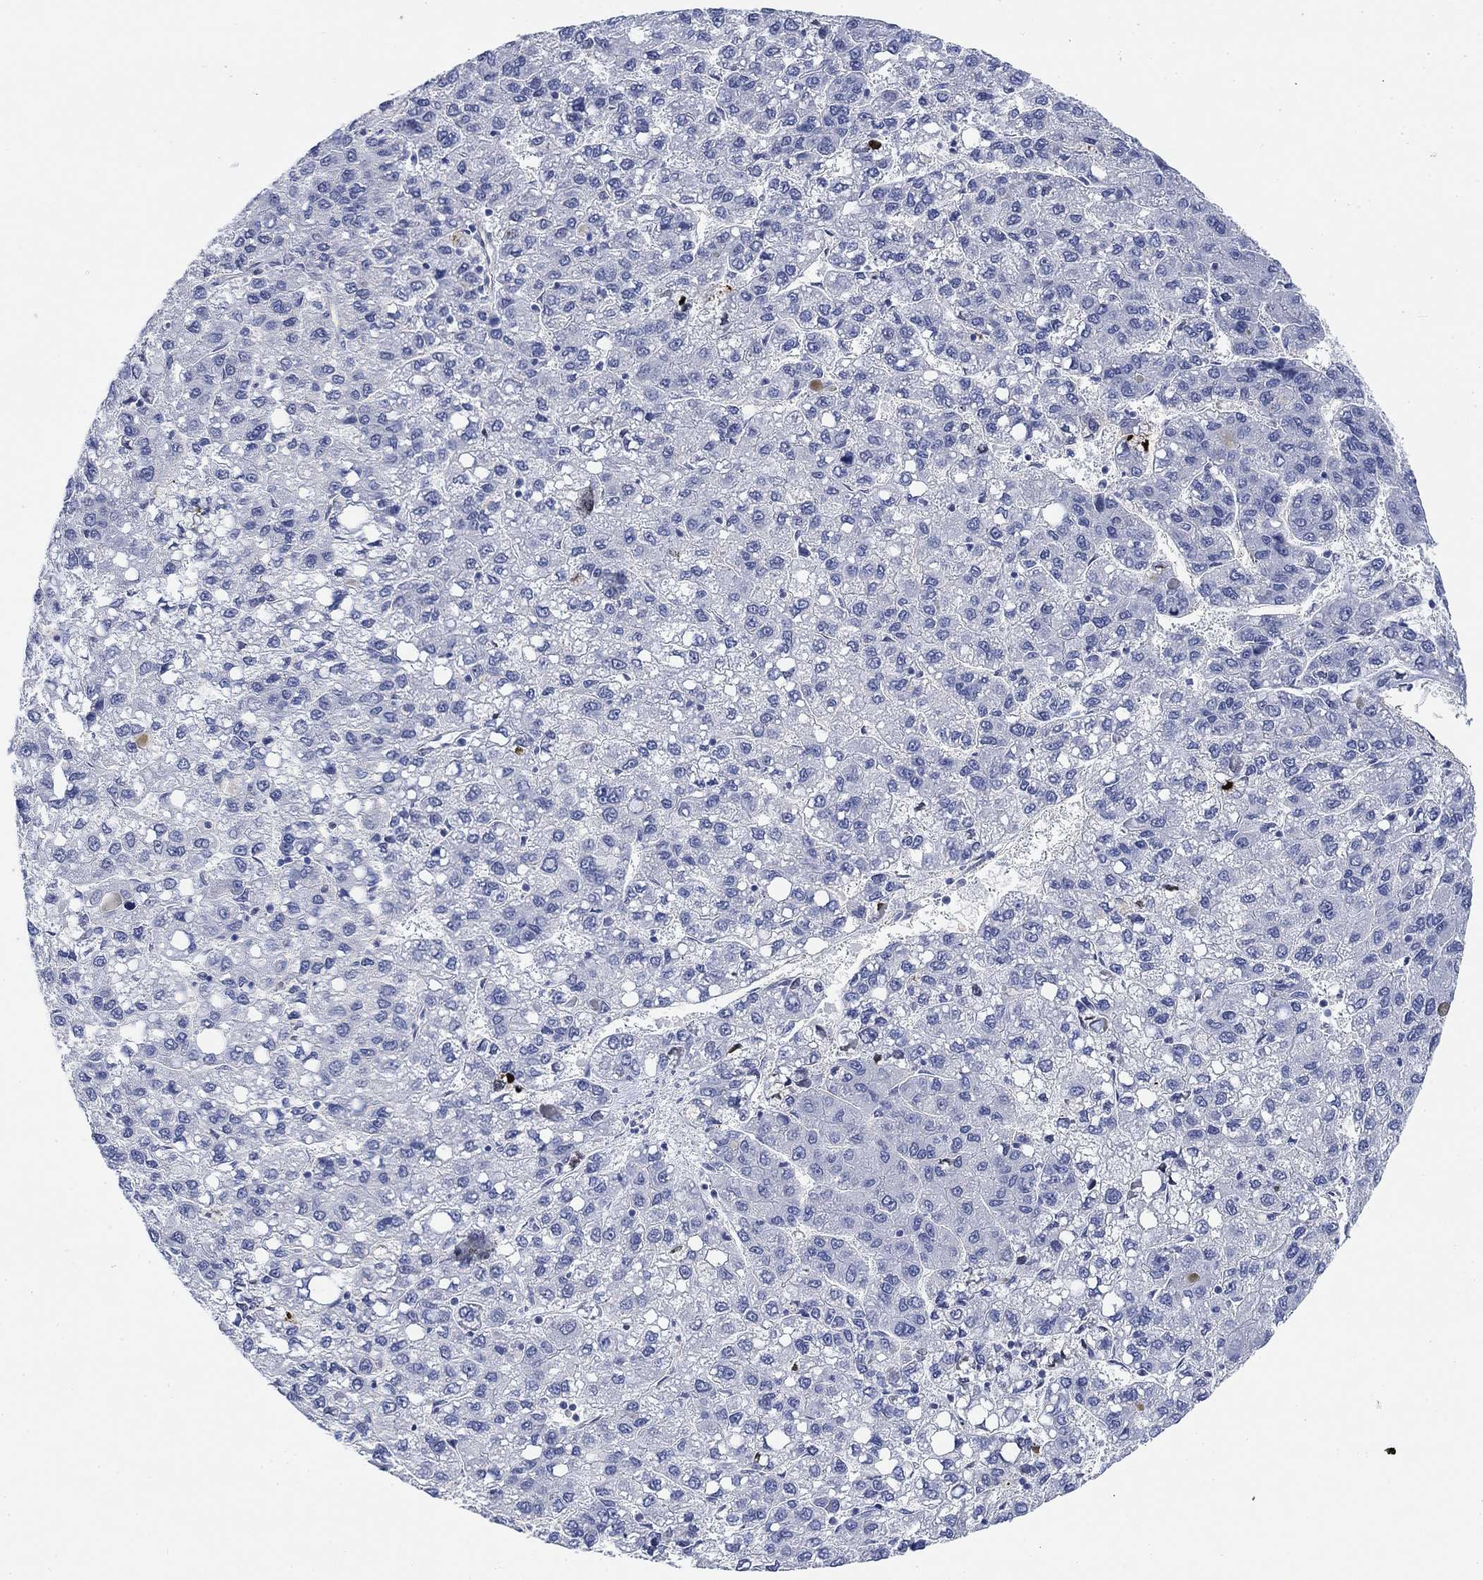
{"staining": {"intensity": "negative", "quantity": "none", "location": "none"}, "tissue": "liver cancer", "cell_type": "Tumor cells", "image_type": "cancer", "snomed": [{"axis": "morphology", "description": "Carcinoma, Hepatocellular, NOS"}, {"axis": "topography", "description": "Liver"}], "caption": "A photomicrograph of human hepatocellular carcinoma (liver) is negative for staining in tumor cells. (Brightfield microscopy of DAB (3,3'-diaminobenzidine) IHC at high magnification).", "gene": "PAX6", "patient": {"sex": "female", "age": 82}}